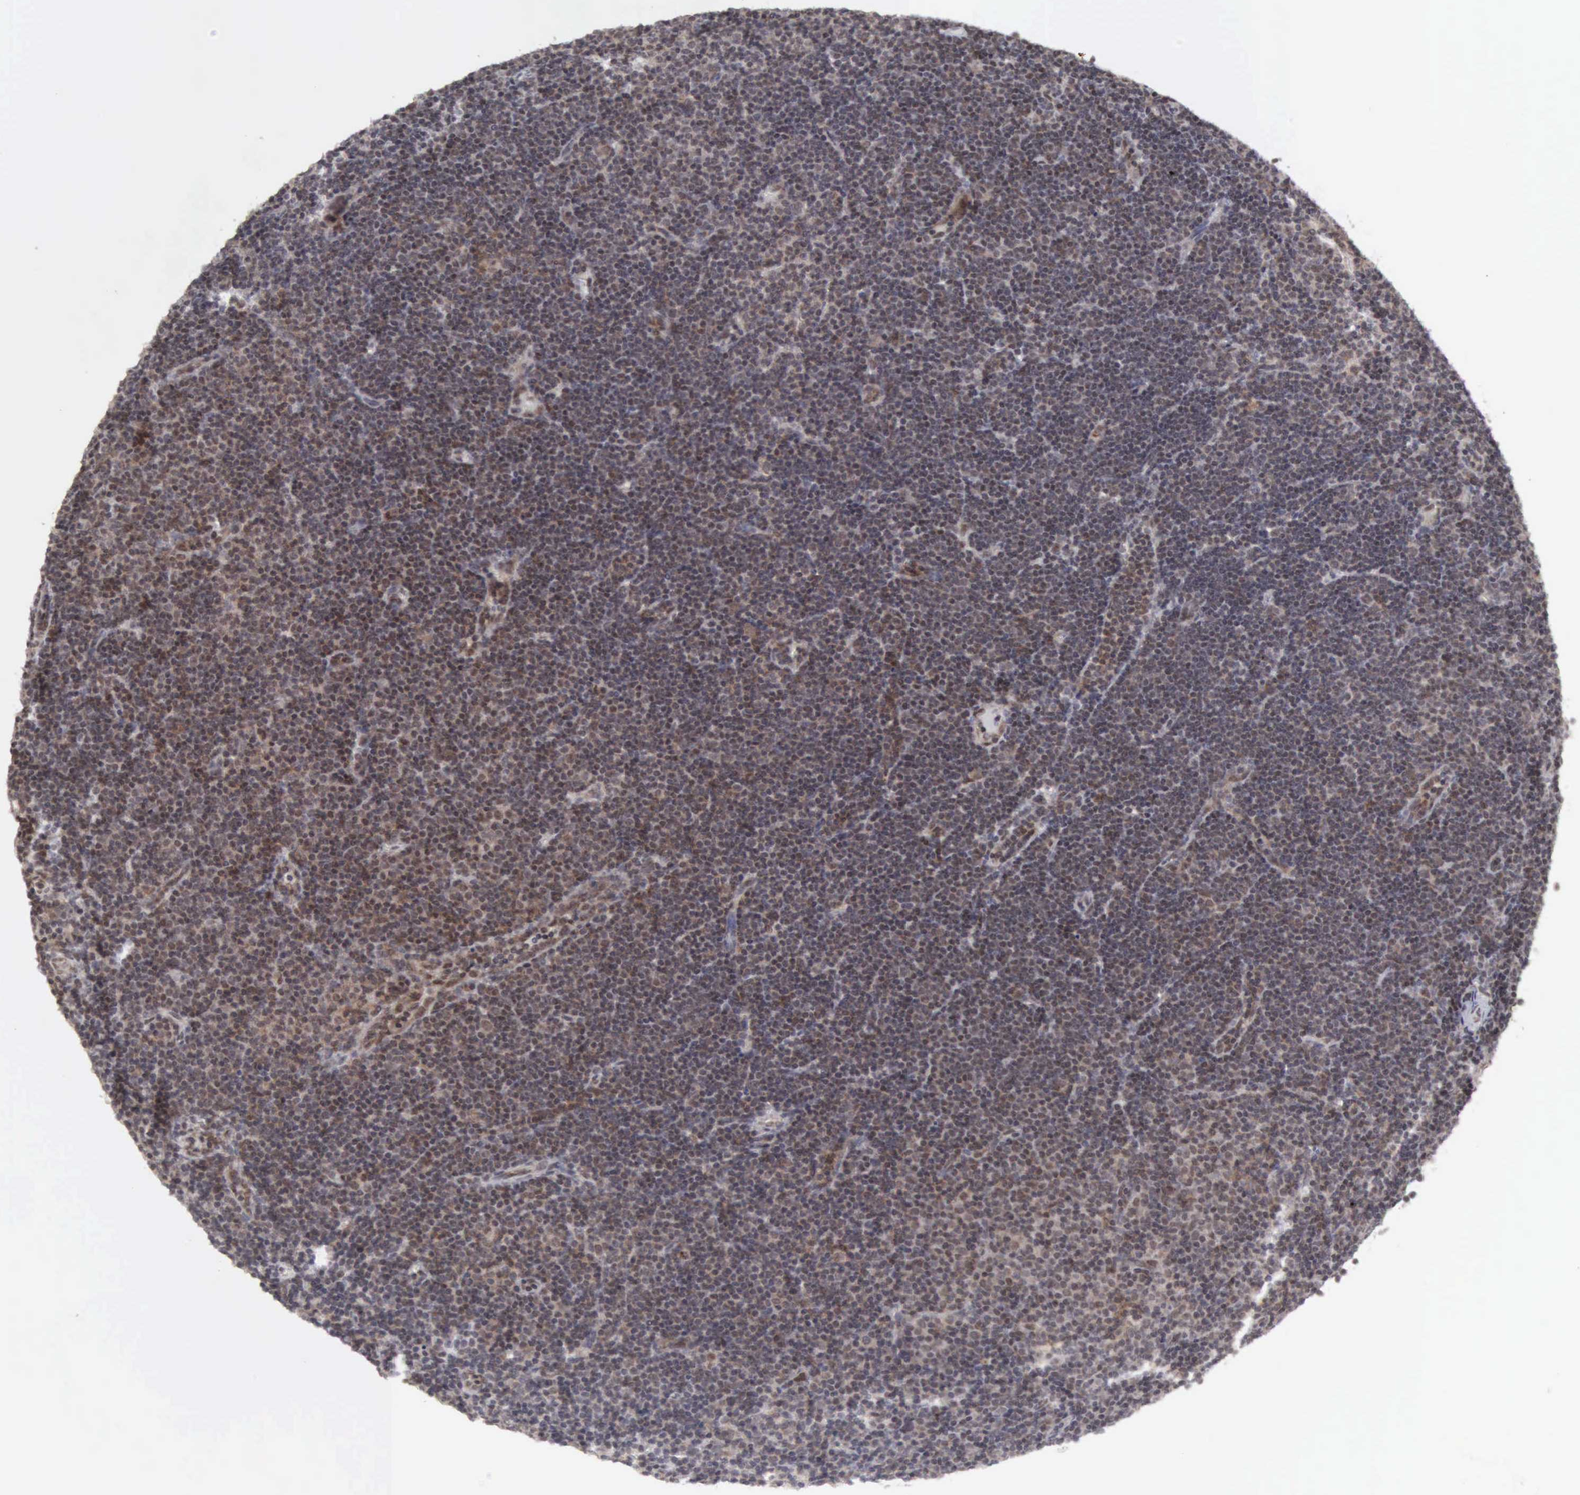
{"staining": {"intensity": "weak", "quantity": "25%-75%", "location": "cytoplasmic/membranous,nuclear"}, "tissue": "lymphoma", "cell_type": "Tumor cells", "image_type": "cancer", "snomed": [{"axis": "morphology", "description": "Malignant lymphoma, non-Hodgkin's type, Low grade"}, {"axis": "topography", "description": "Lymph node"}], "caption": "Immunohistochemistry of lymphoma displays low levels of weak cytoplasmic/membranous and nuclear expression in about 25%-75% of tumor cells.", "gene": "CDKN2A", "patient": {"sex": "male", "age": 57}}